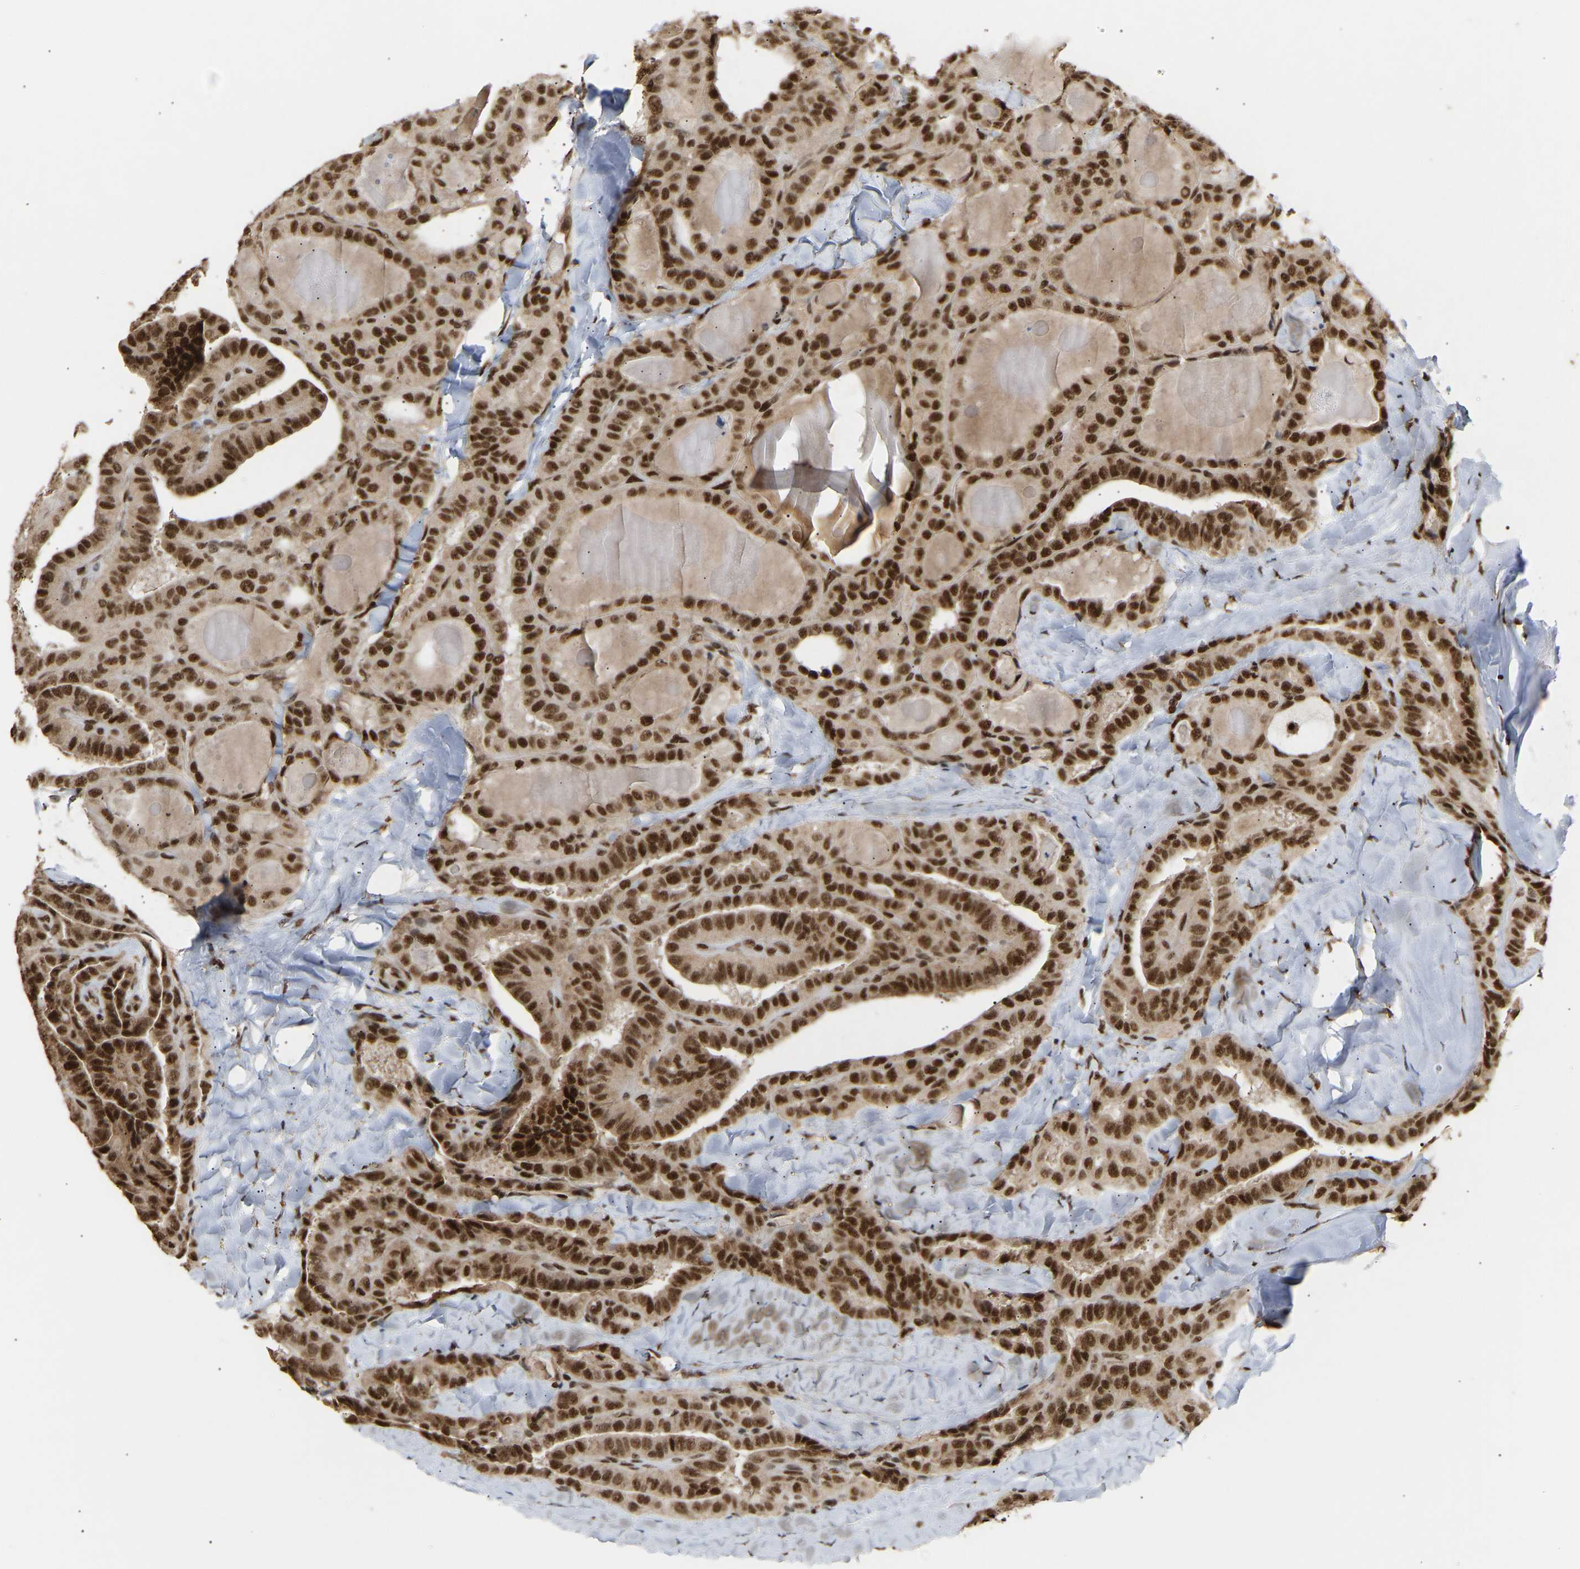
{"staining": {"intensity": "strong", "quantity": ">75%", "location": "nuclear"}, "tissue": "thyroid cancer", "cell_type": "Tumor cells", "image_type": "cancer", "snomed": [{"axis": "morphology", "description": "Papillary adenocarcinoma, NOS"}, {"axis": "topography", "description": "Thyroid gland"}], "caption": "Human thyroid papillary adenocarcinoma stained for a protein (brown) reveals strong nuclear positive expression in approximately >75% of tumor cells.", "gene": "ALYREF", "patient": {"sex": "male", "age": 77}}